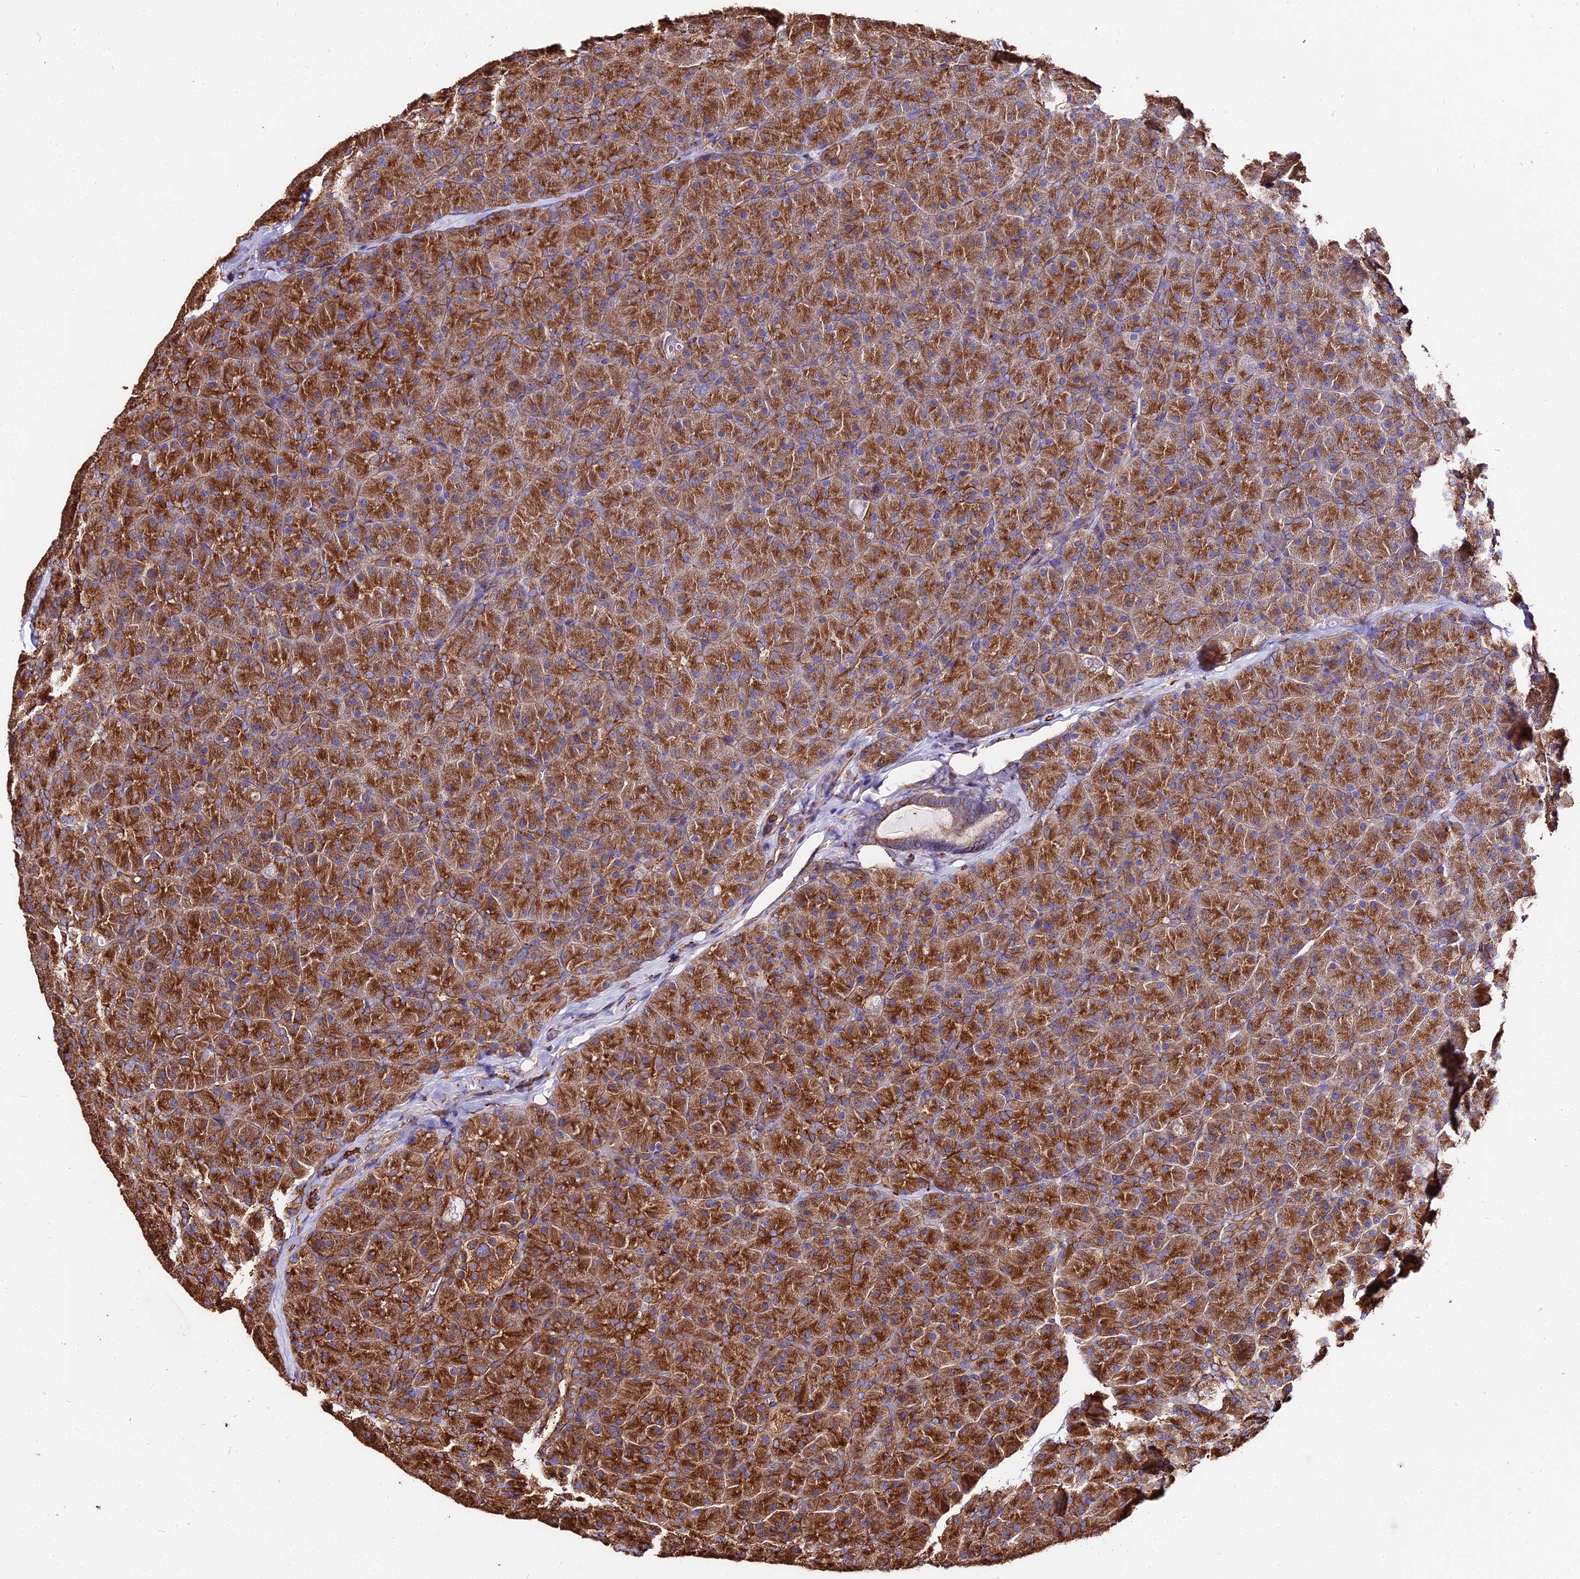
{"staining": {"intensity": "strong", "quantity": ">75%", "location": "cytoplasmic/membranous"}, "tissue": "pancreas", "cell_type": "Exocrine glandular cells", "image_type": "normal", "snomed": [{"axis": "morphology", "description": "Normal tissue, NOS"}, {"axis": "topography", "description": "Pancreas"}], "caption": "An immunohistochemistry image of unremarkable tissue is shown. Protein staining in brown highlights strong cytoplasmic/membranous positivity in pancreas within exocrine glandular cells.", "gene": "TUBA1A", "patient": {"sex": "male", "age": 36}}